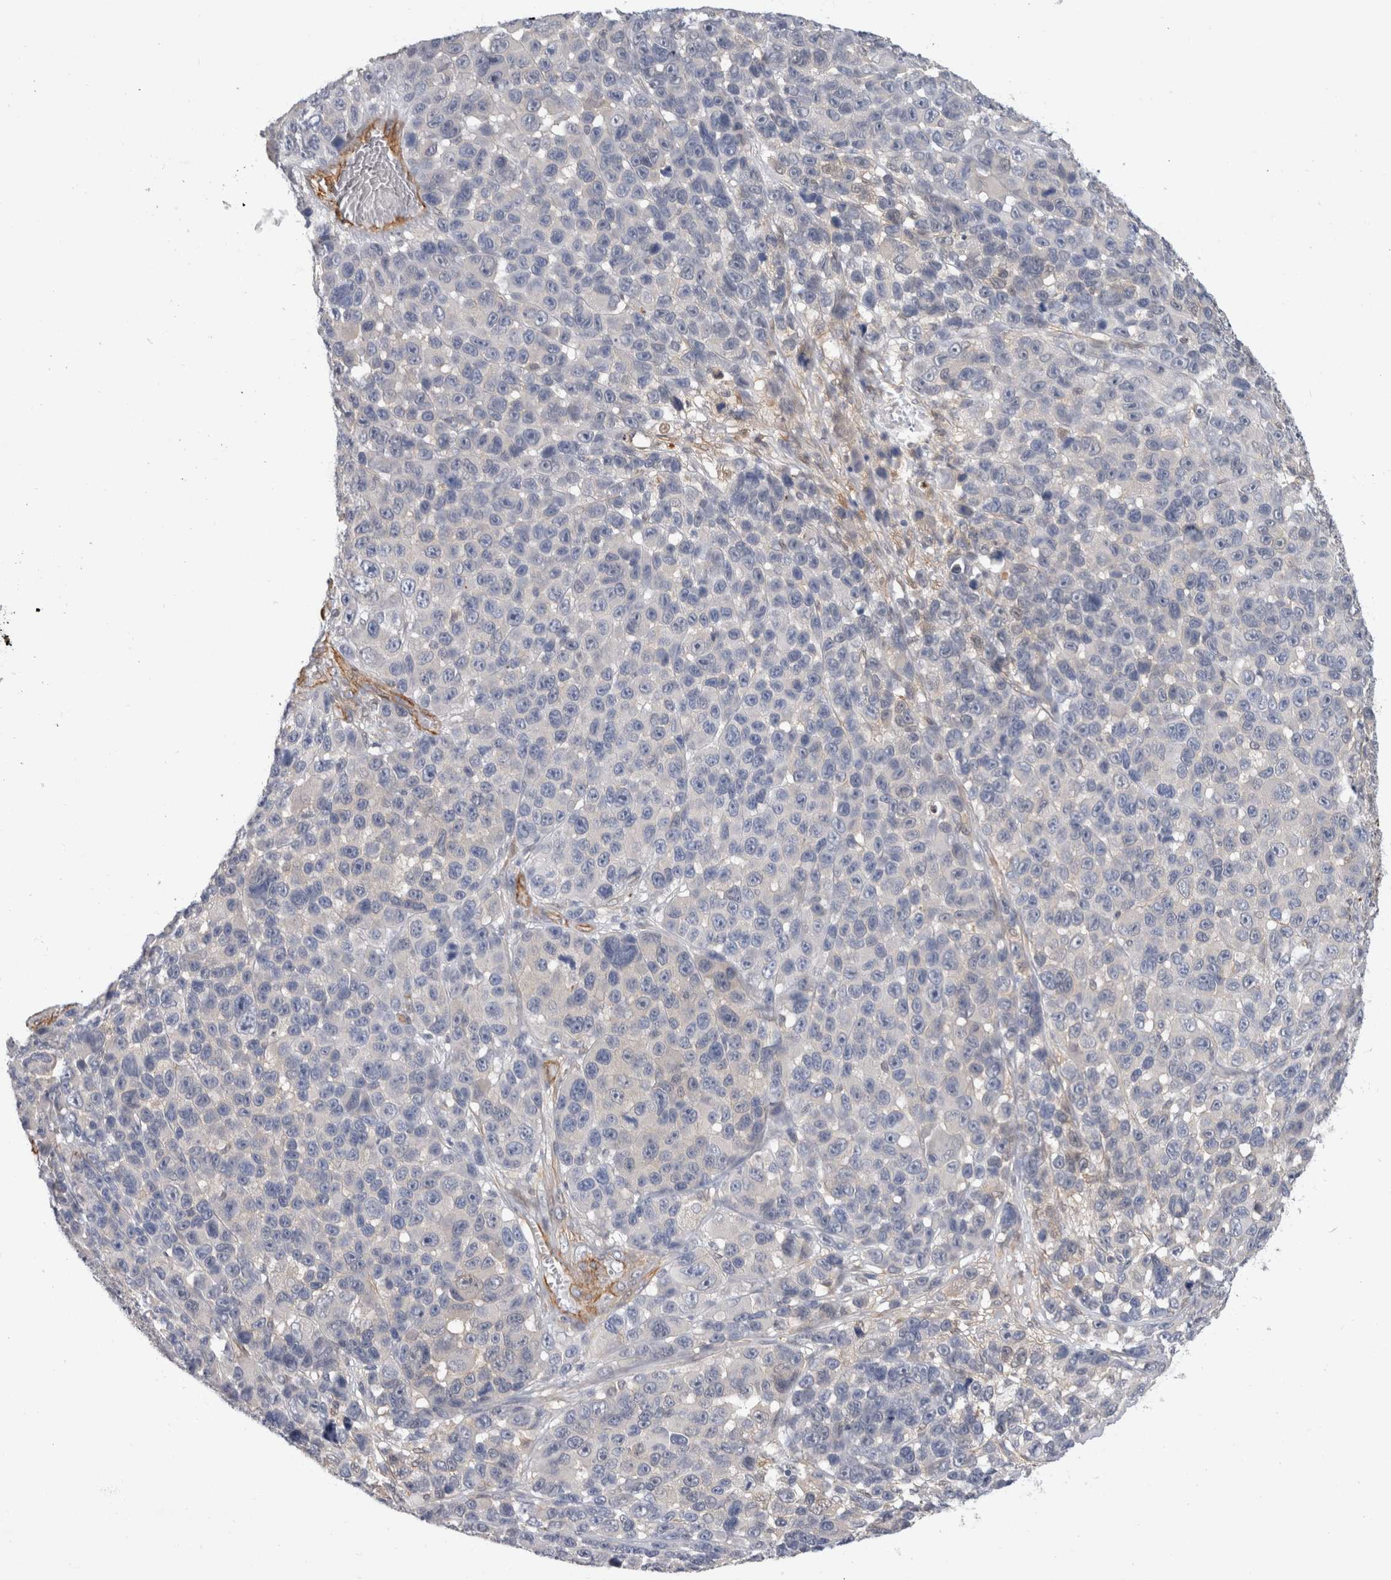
{"staining": {"intensity": "negative", "quantity": "none", "location": "none"}, "tissue": "melanoma", "cell_type": "Tumor cells", "image_type": "cancer", "snomed": [{"axis": "morphology", "description": "Malignant melanoma, NOS"}, {"axis": "topography", "description": "Skin"}], "caption": "Malignant melanoma was stained to show a protein in brown. There is no significant staining in tumor cells.", "gene": "PGM1", "patient": {"sex": "male", "age": 53}}